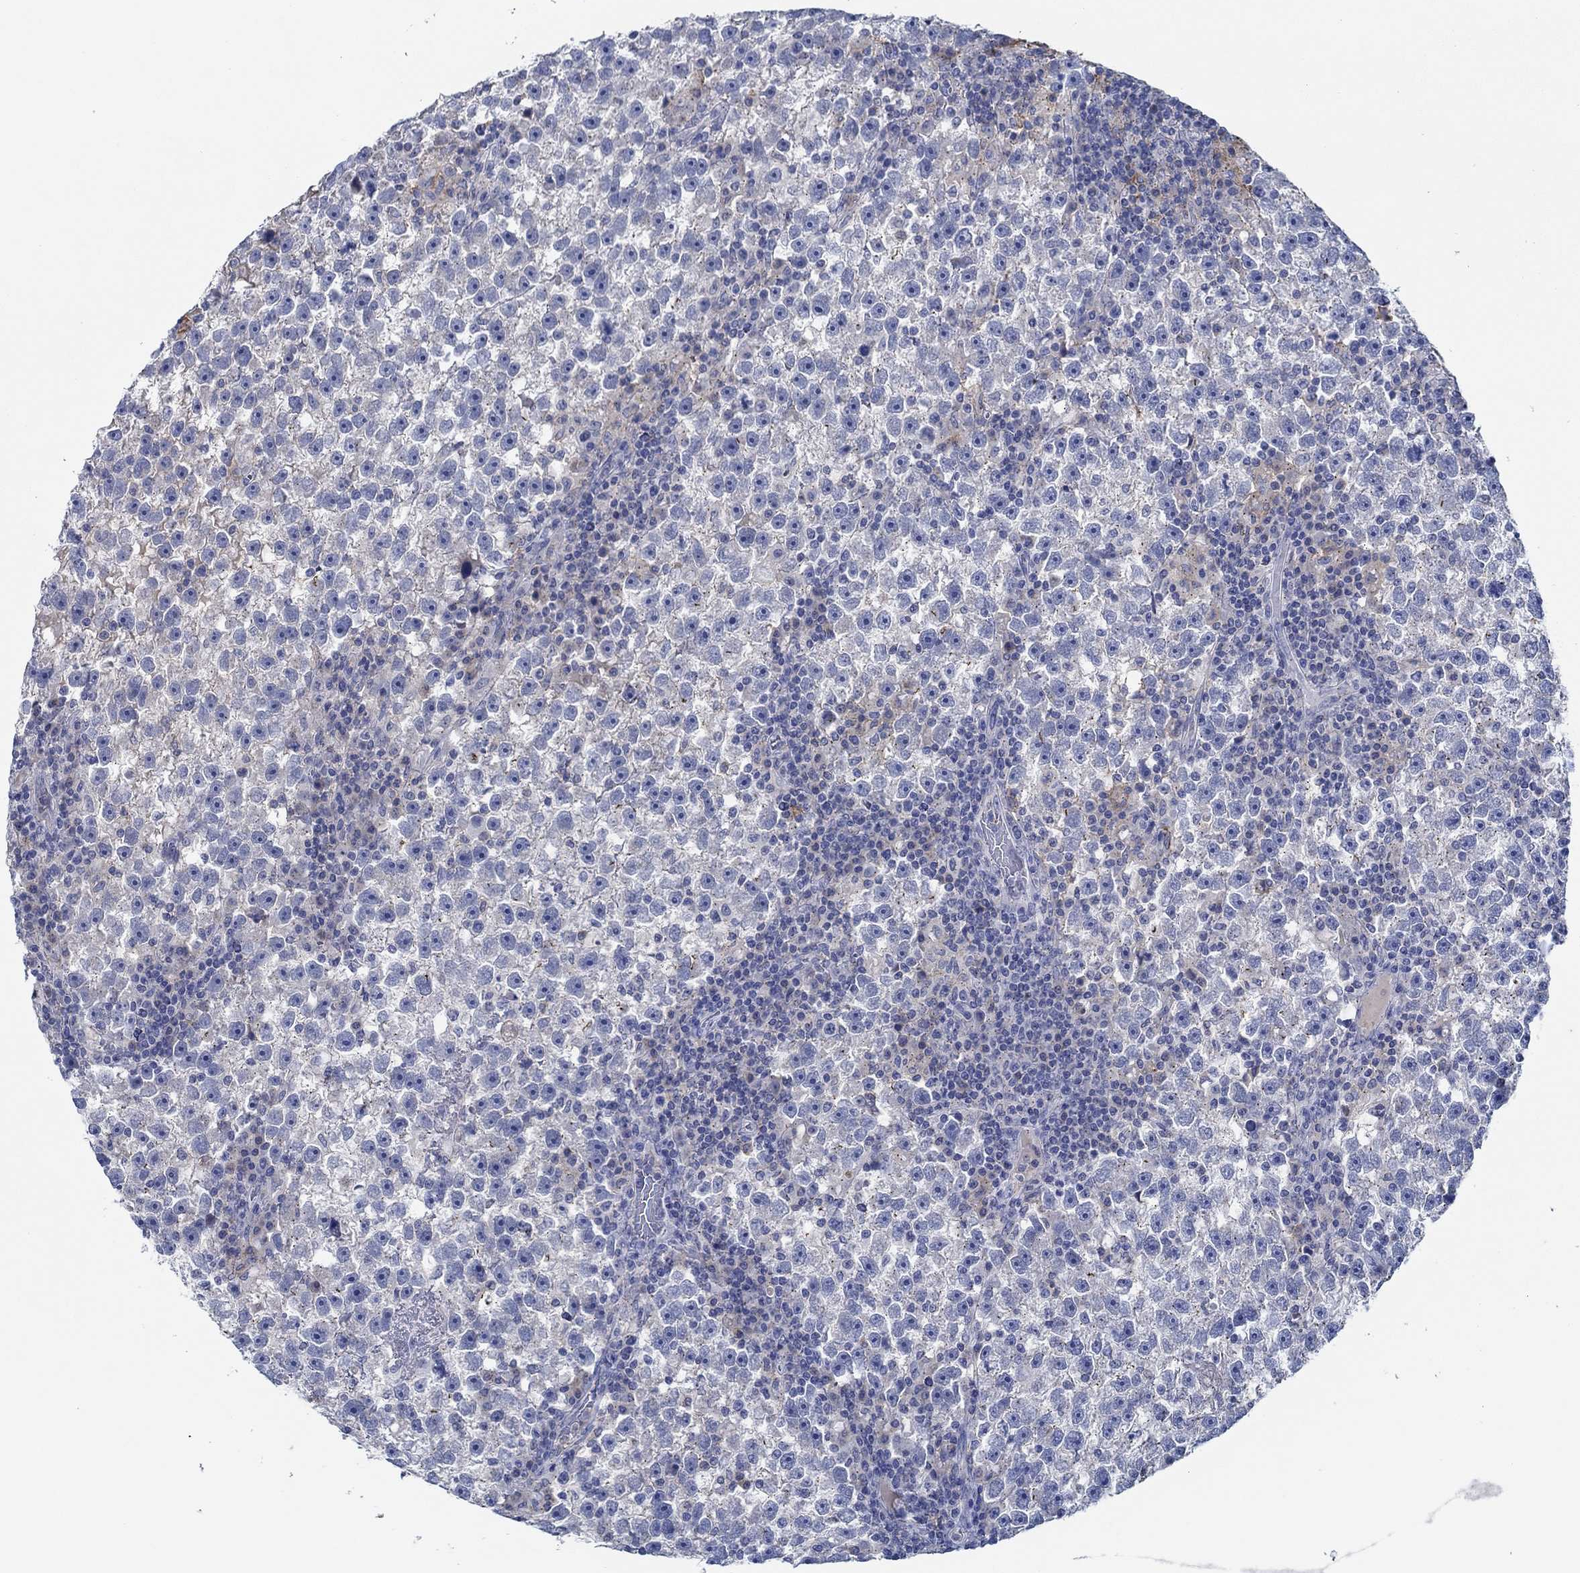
{"staining": {"intensity": "negative", "quantity": "none", "location": "none"}, "tissue": "testis cancer", "cell_type": "Tumor cells", "image_type": "cancer", "snomed": [{"axis": "morphology", "description": "Seminoma, NOS"}, {"axis": "topography", "description": "Testis"}], "caption": "An immunohistochemistry image of seminoma (testis) is shown. There is no staining in tumor cells of seminoma (testis).", "gene": "CPM", "patient": {"sex": "male", "age": 47}}